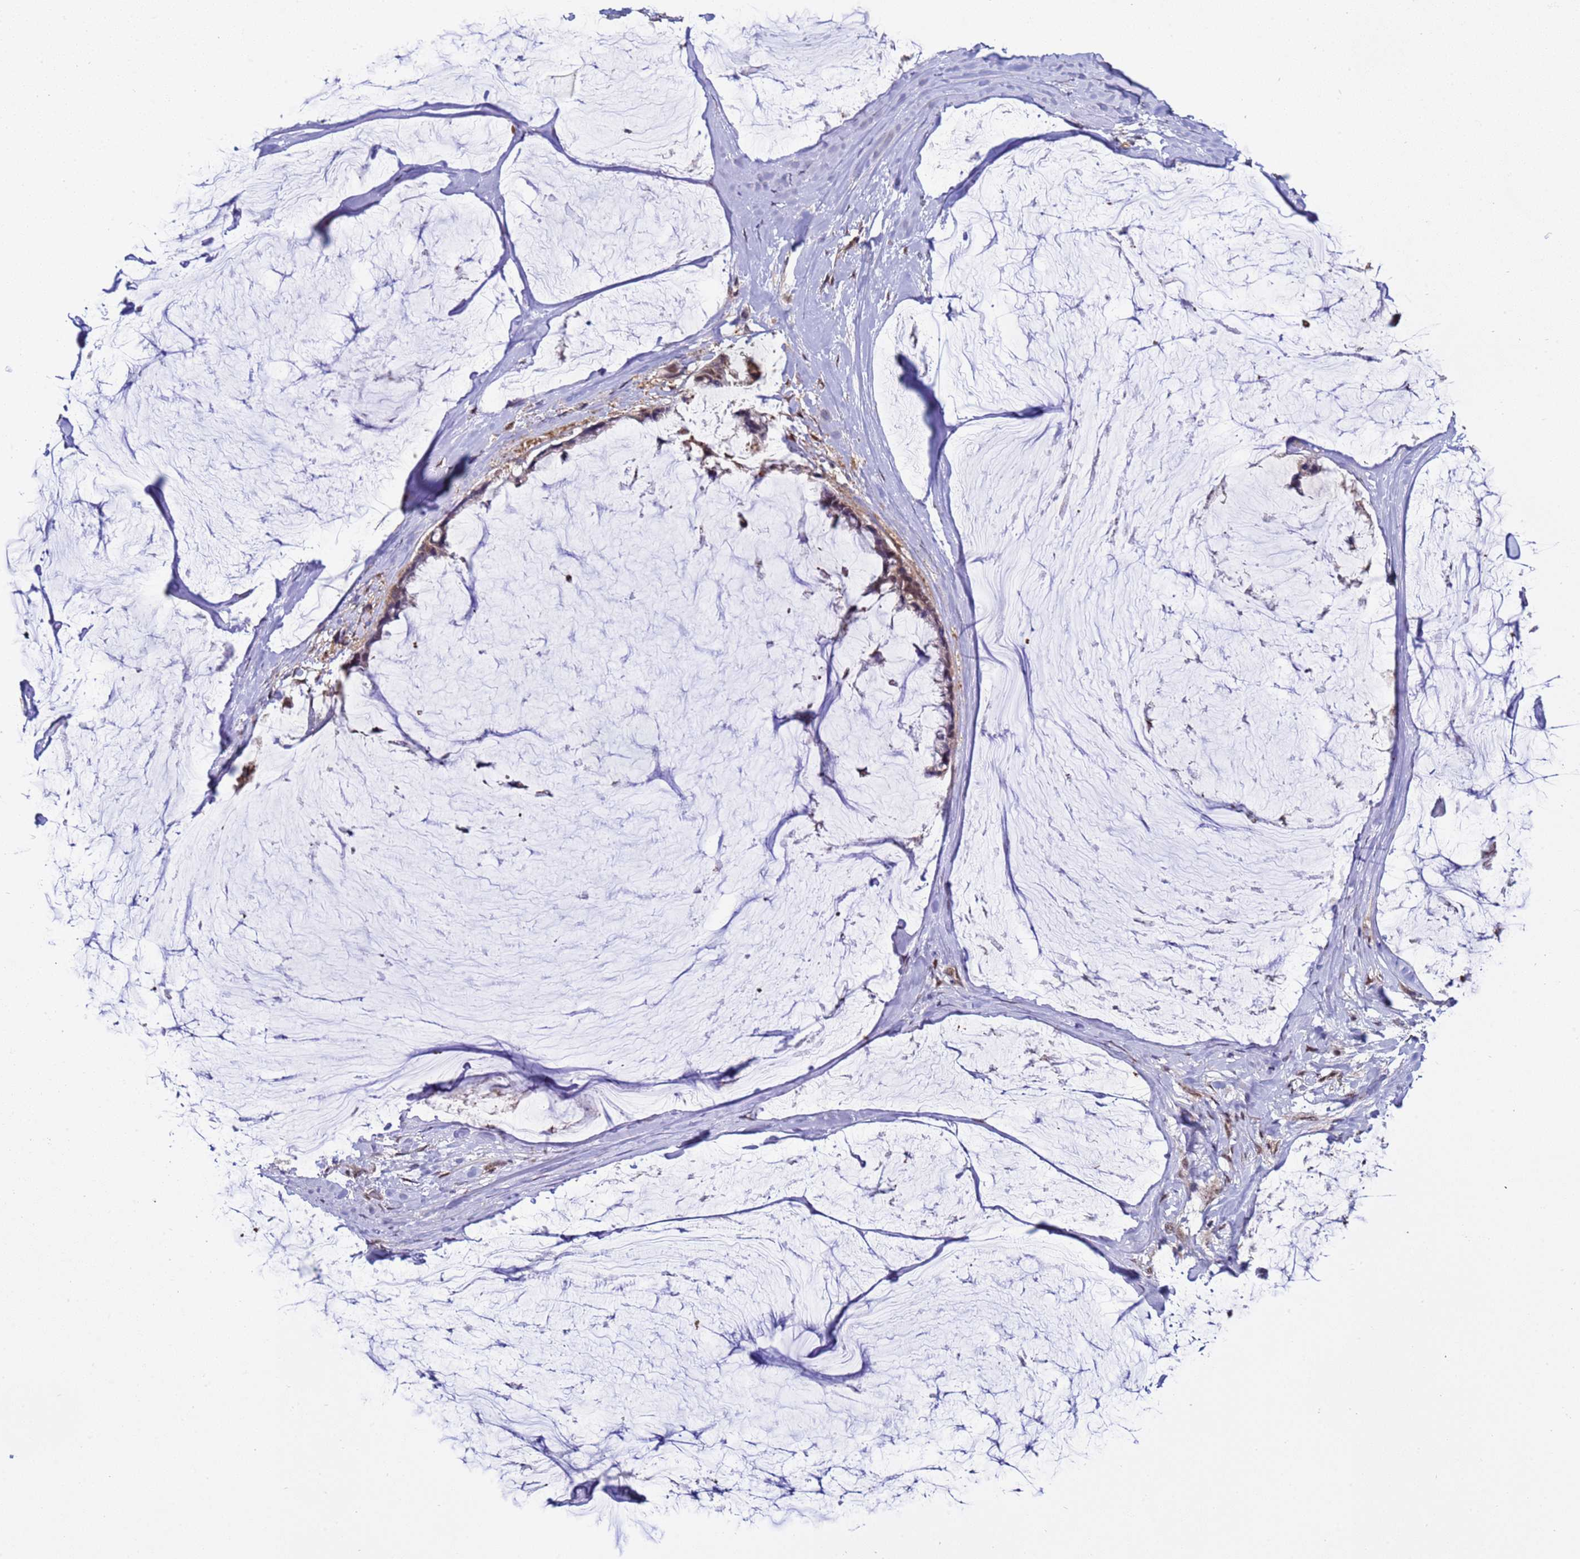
{"staining": {"intensity": "moderate", "quantity": "25%-75%", "location": "cytoplasmic/membranous"}, "tissue": "ovarian cancer", "cell_type": "Tumor cells", "image_type": "cancer", "snomed": [{"axis": "morphology", "description": "Cystadenocarcinoma, mucinous, NOS"}, {"axis": "topography", "description": "Ovary"}], "caption": "Ovarian mucinous cystadenocarcinoma stained with IHC displays moderate cytoplasmic/membranous expression in approximately 25%-75% of tumor cells. Nuclei are stained in blue.", "gene": "GEN1", "patient": {"sex": "female", "age": 39}}